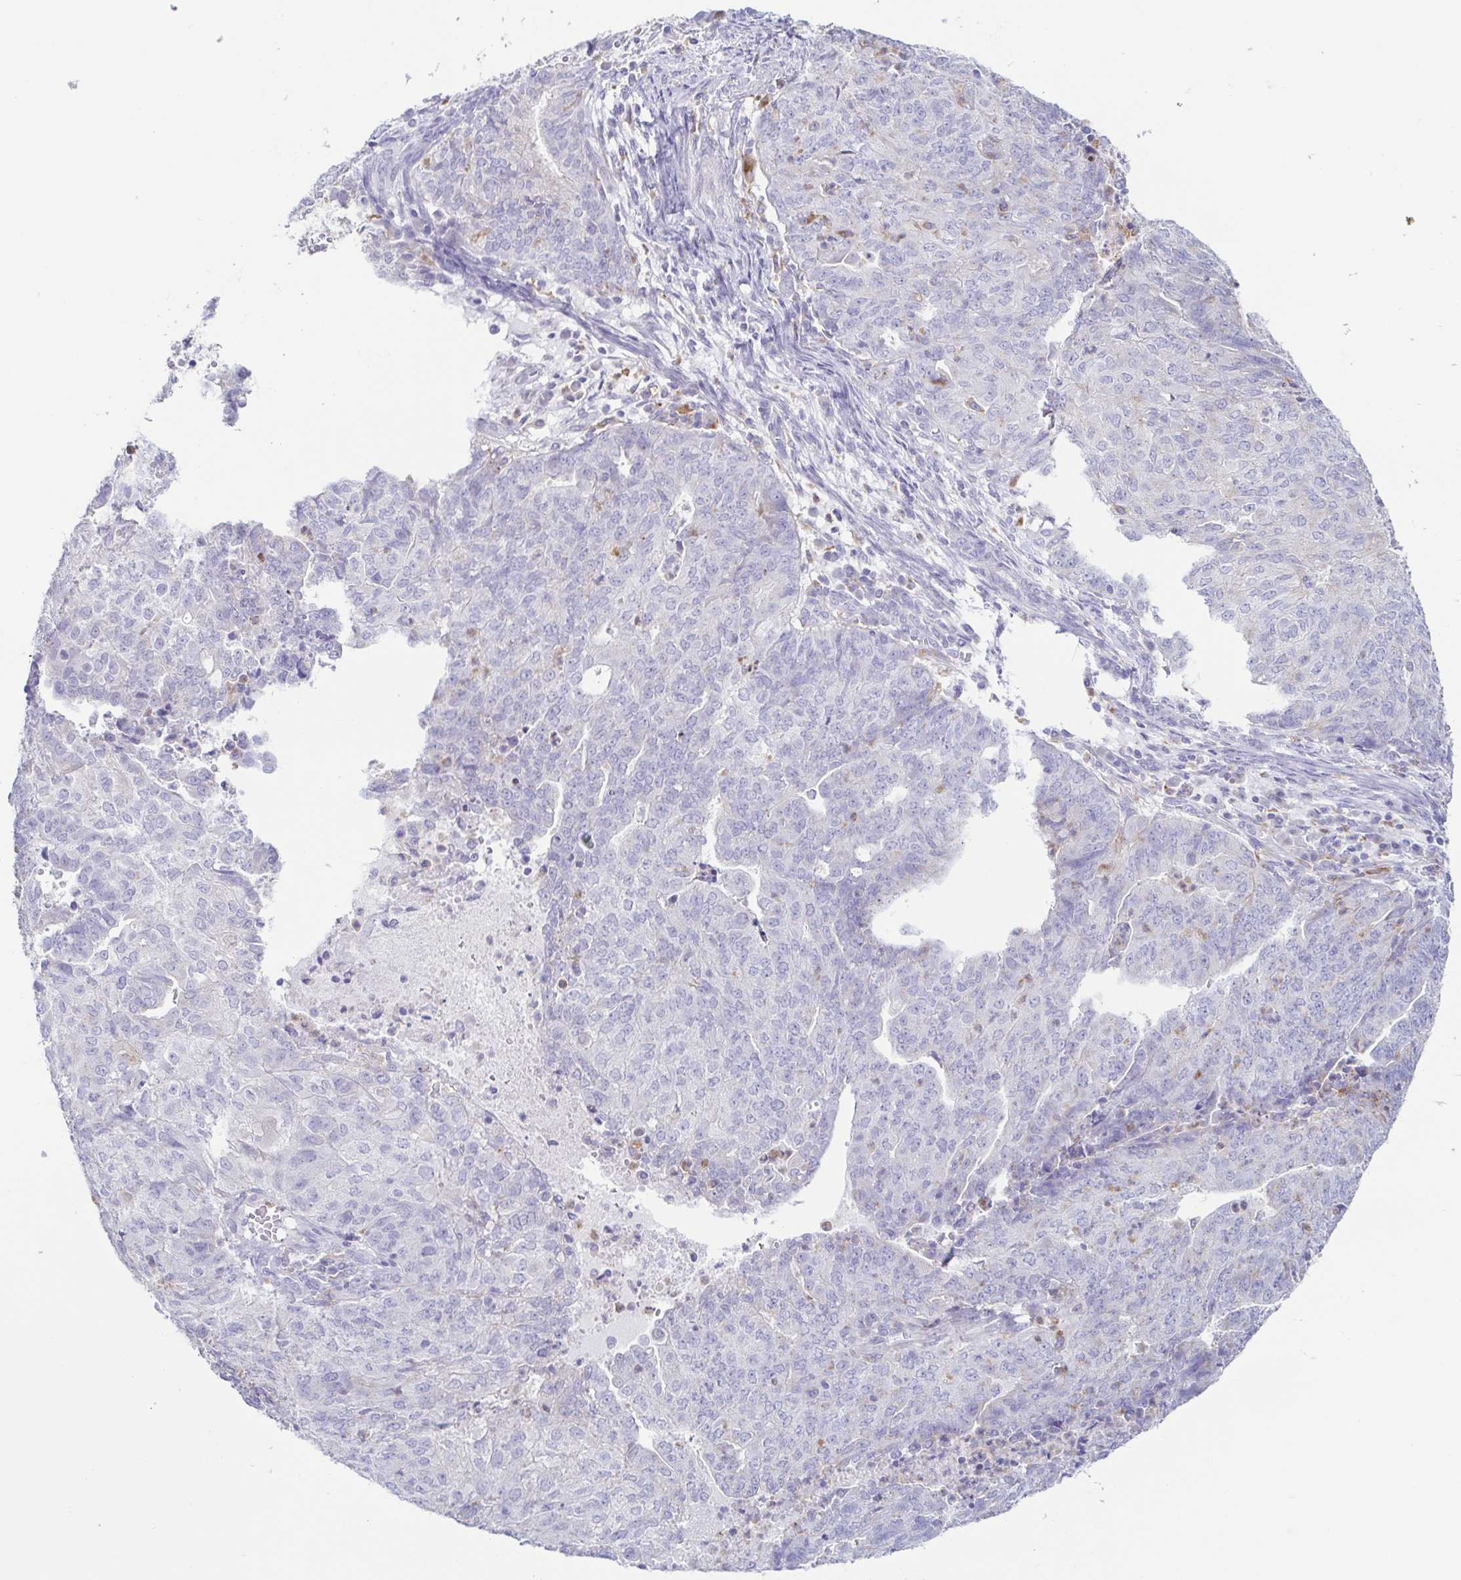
{"staining": {"intensity": "negative", "quantity": "none", "location": "none"}, "tissue": "endometrial cancer", "cell_type": "Tumor cells", "image_type": "cancer", "snomed": [{"axis": "morphology", "description": "Adenocarcinoma, NOS"}, {"axis": "topography", "description": "Endometrium"}], "caption": "Immunohistochemistry (IHC) micrograph of neoplastic tissue: endometrial adenocarcinoma stained with DAB (3,3'-diaminobenzidine) shows no significant protein positivity in tumor cells.", "gene": "ATP6V1G2", "patient": {"sex": "female", "age": 82}}